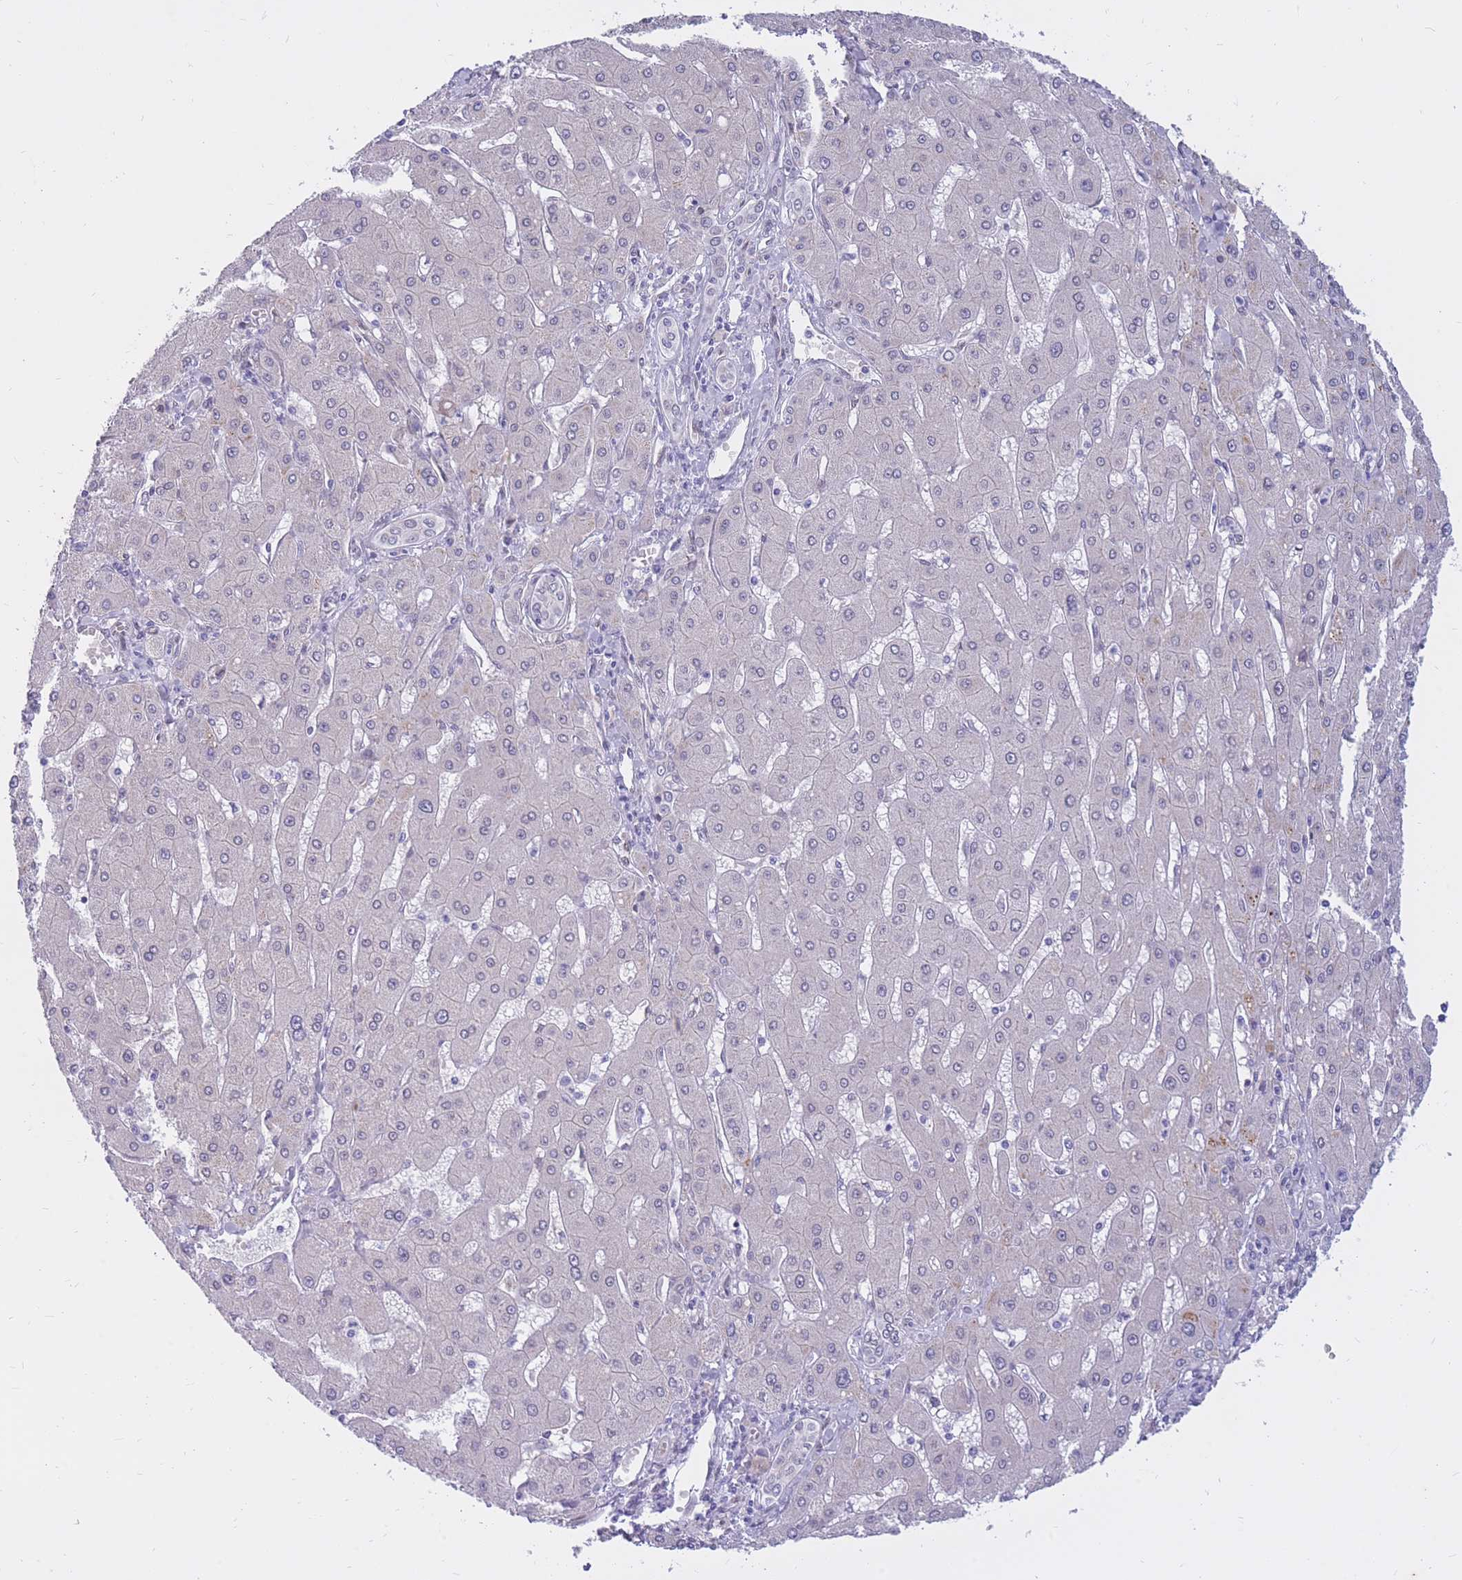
{"staining": {"intensity": "negative", "quantity": "none", "location": "none"}, "tissue": "liver cancer", "cell_type": "Tumor cells", "image_type": "cancer", "snomed": [{"axis": "morphology", "description": "Carcinoma, Hepatocellular, NOS"}, {"axis": "topography", "description": "Liver"}], "caption": "This photomicrograph is of hepatocellular carcinoma (liver) stained with immunohistochemistry (IHC) to label a protein in brown with the nuclei are counter-stained blue. There is no expression in tumor cells. (DAB immunohistochemistry (IHC) with hematoxylin counter stain).", "gene": "HOOK2", "patient": {"sex": "male", "age": 72}}